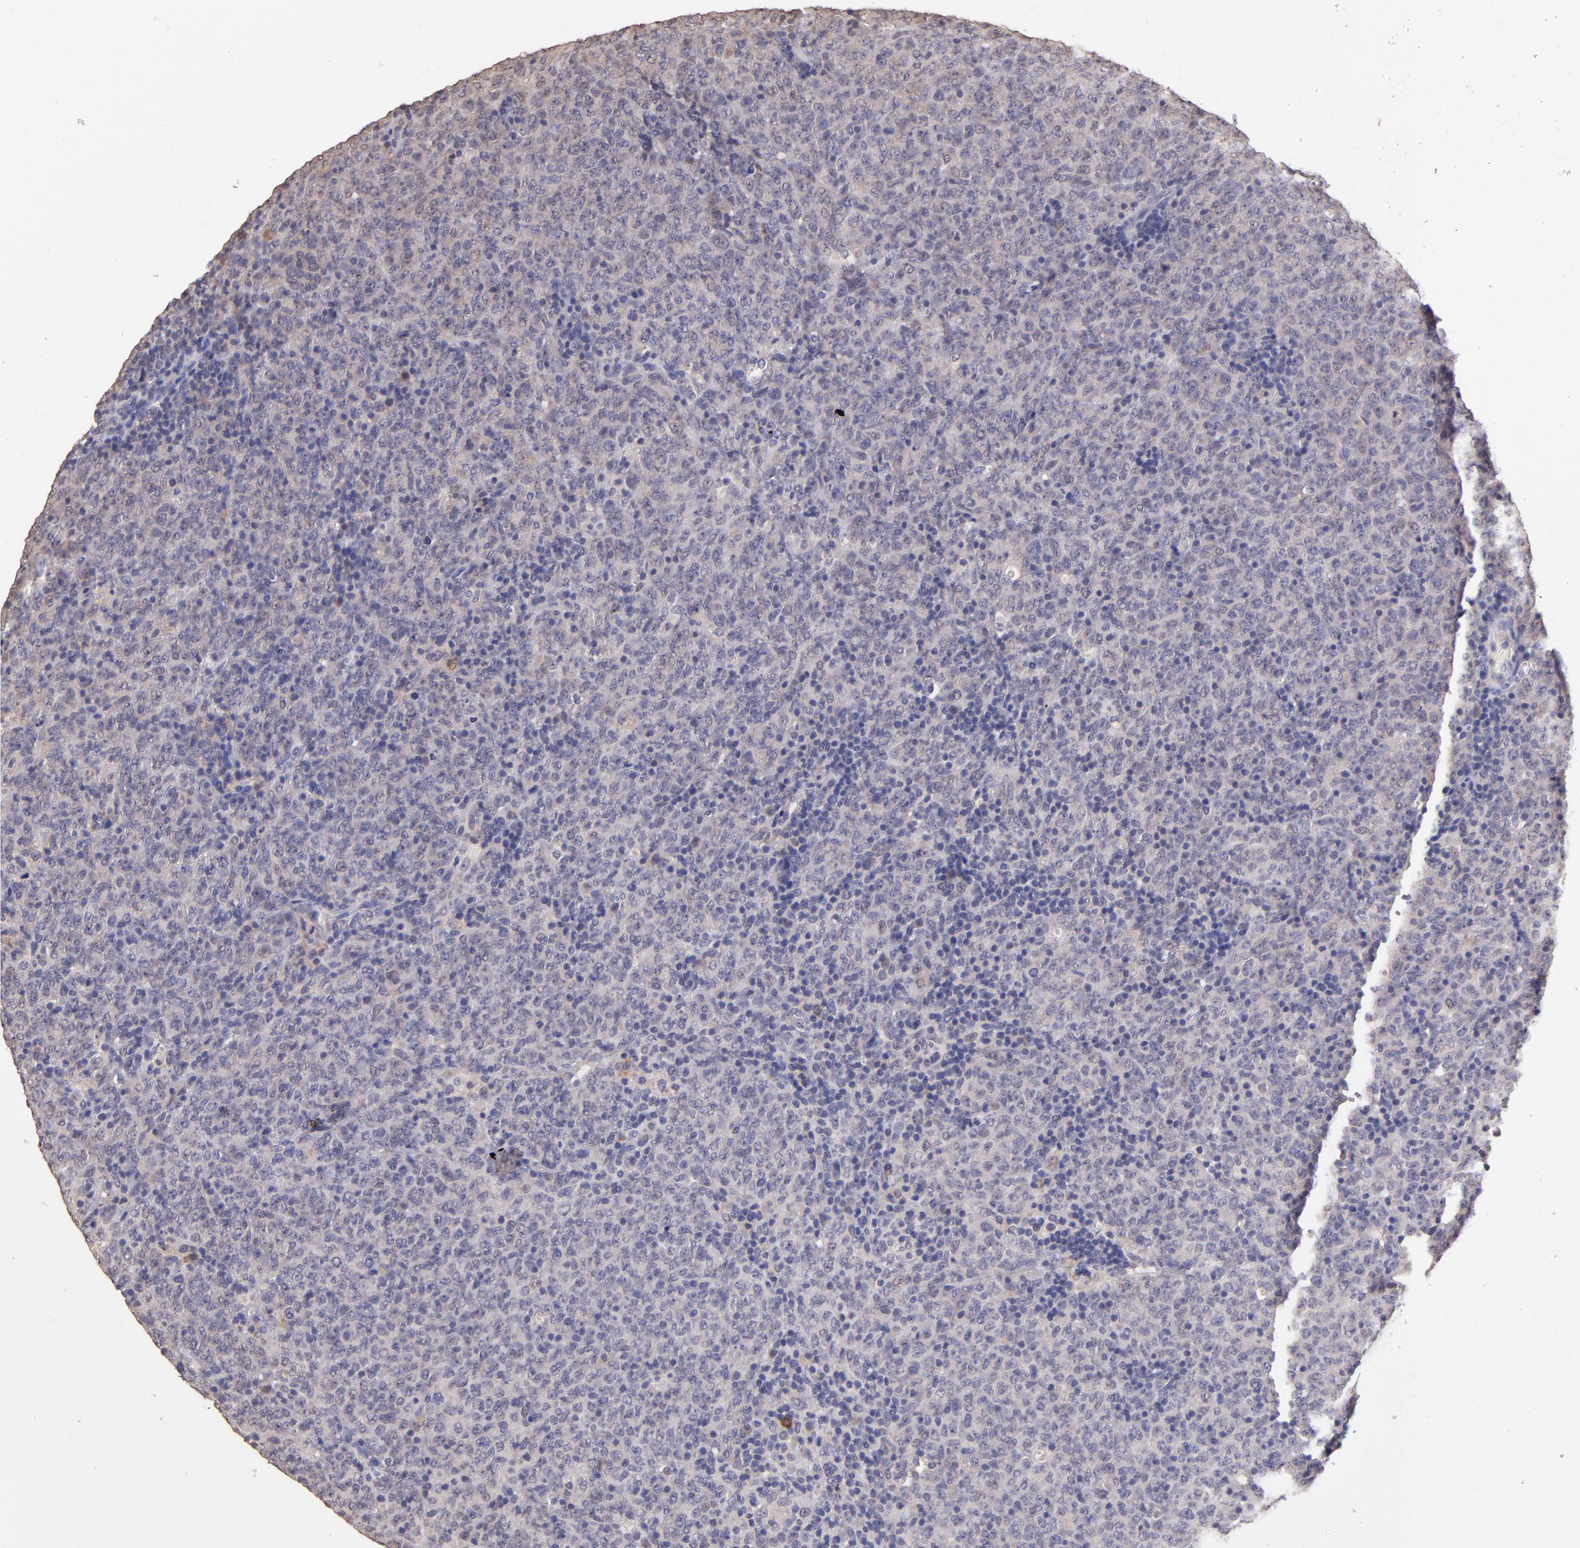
{"staining": {"intensity": "negative", "quantity": "none", "location": "none"}, "tissue": "lymphoma", "cell_type": "Tumor cells", "image_type": "cancer", "snomed": [{"axis": "morphology", "description": "Malignant lymphoma, non-Hodgkin's type, High grade"}, {"axis": "topography", "description": "Tonsil"}], "caption": "IHC histopathology image of human lymphoma stained for a protein (brown), which demonstrates no positivity in tumor cells. Brightfield microscopy of immunohistochemistry (IHC) stained with DAB (3,3'-diaminobenzidine) (brown) and hematoxylin (blue), captured at high magnification.", "gene": "RNASEL", "patient": {"sex": "female", "age": 36}}